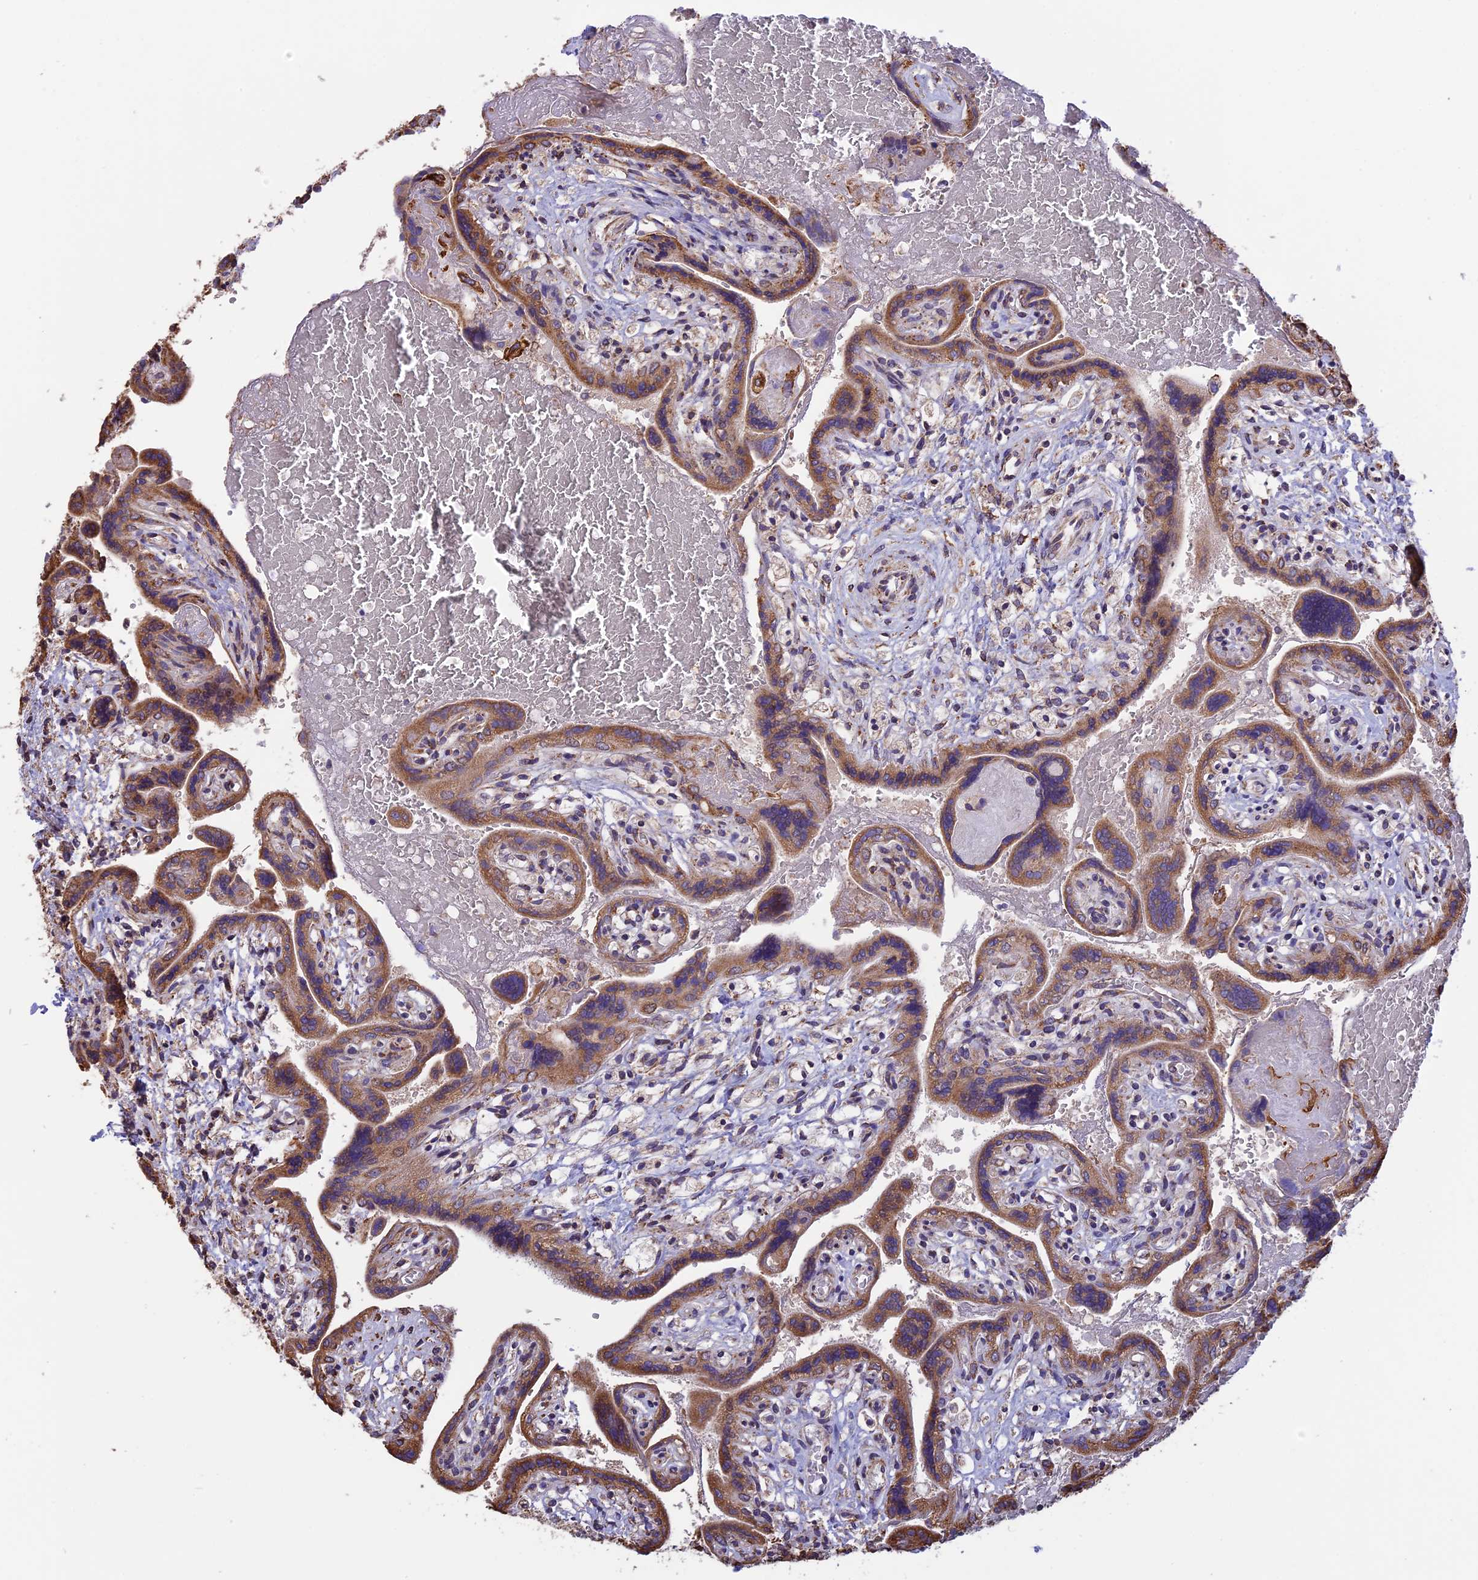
{"staining": {"intensity": "moderate", "quantity": ">75%", "location": "cytoplasmic/membranous"}, "tissue": "placenta", "cell_type": "Trophoblastic cells", "image_type": "normal", "snomed": [{"axis": "morphology", "description": "Normal tissue, NOS"}, {"axis": "topography", "description": "Placenta"}], "caption": "Brown immunohistochemical staining in benign placenta demonstrates moderate cytoplasmic/membranous positivity in approximately >75% of trophoblastic cells. Immunohistochemistry (ihc) stains the protein of interest in brown and the nuclei are stained blue.", "gene": "DMRTA2", "patient": {"sex": "female", "age": 37}}